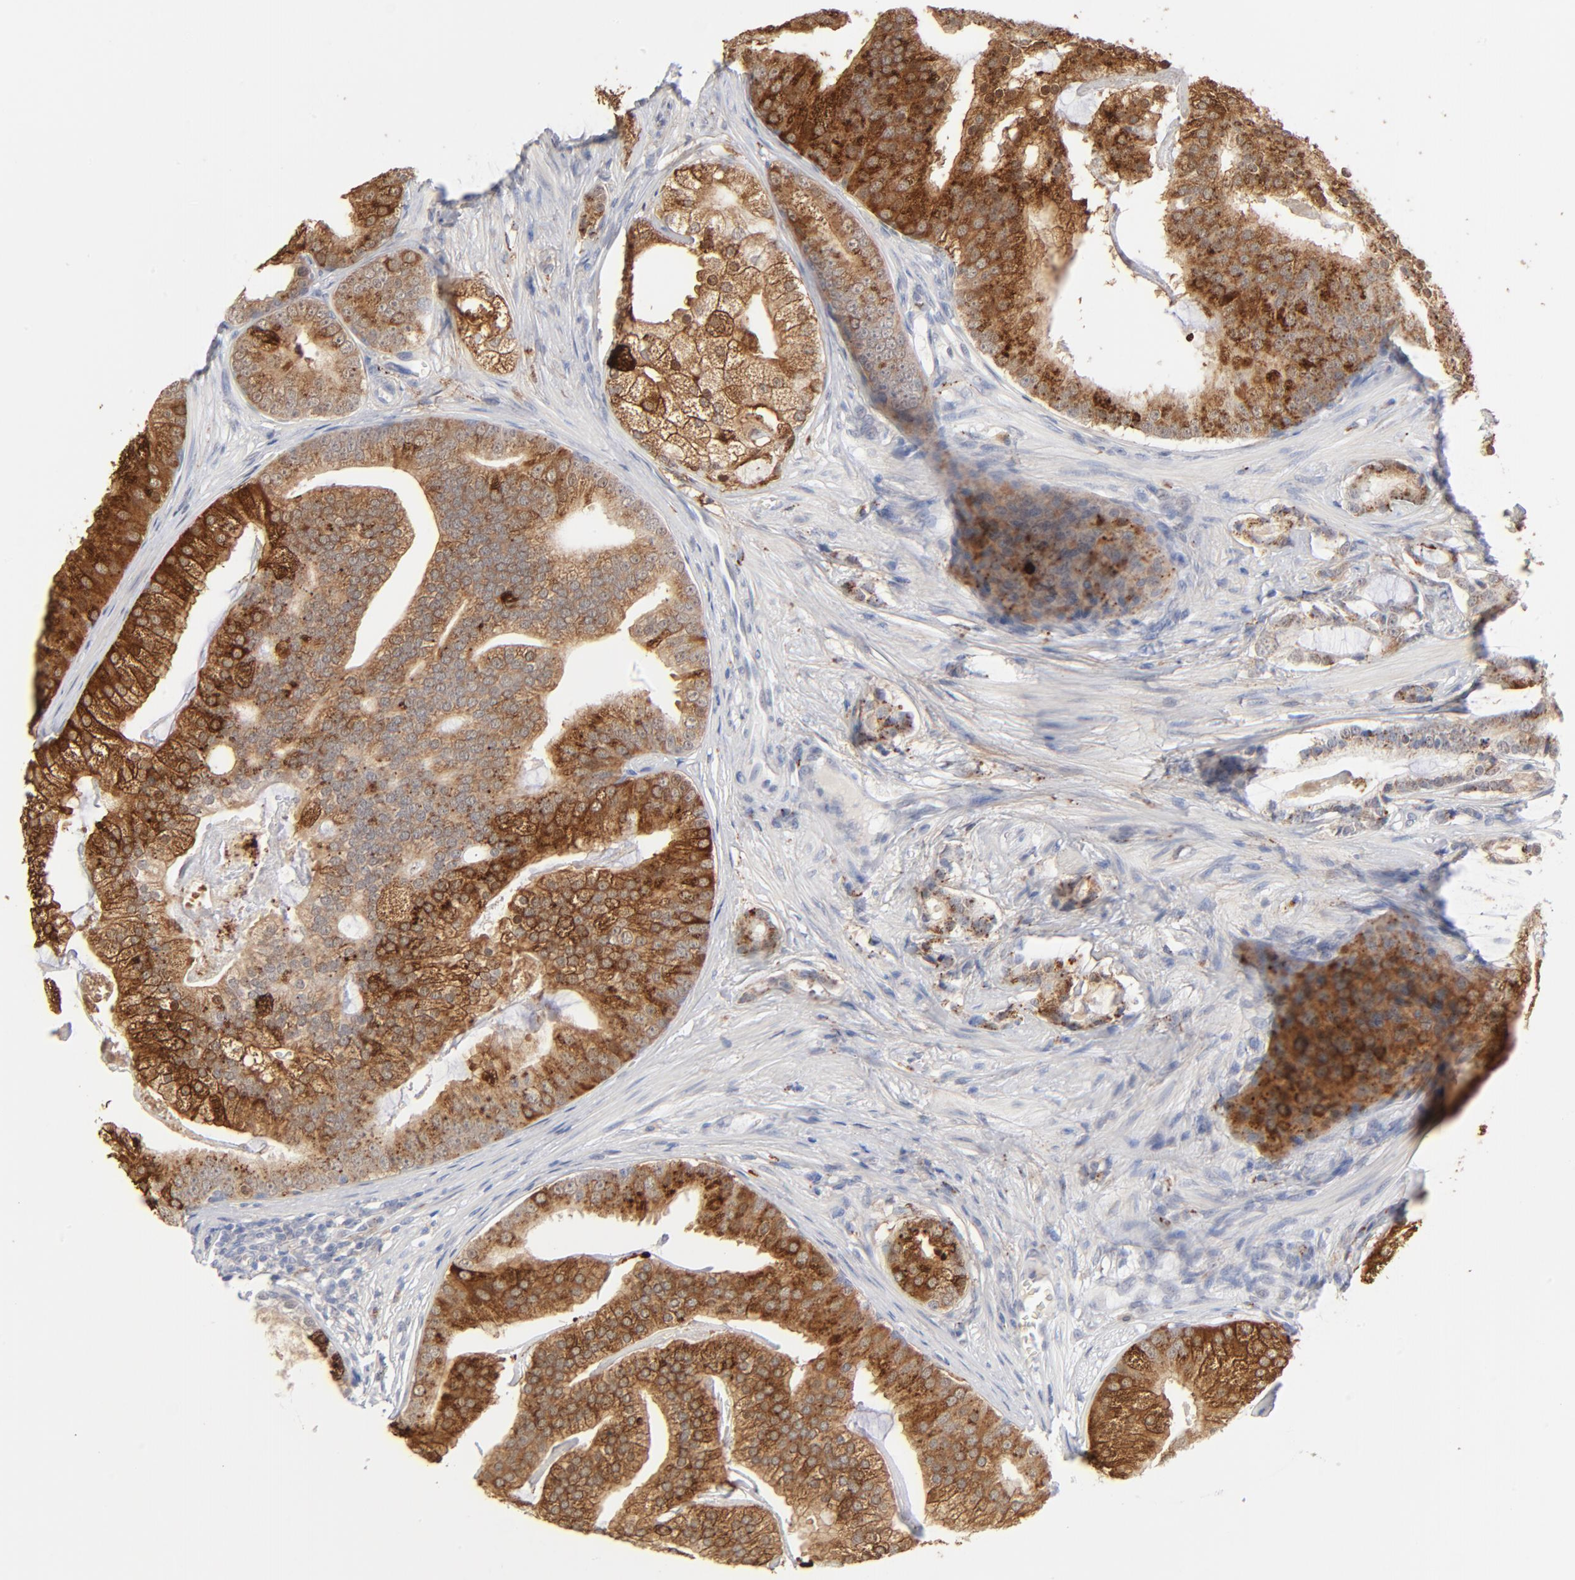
{"staining": {"intensity": "strong", "quantity": ">75%", "location": "cytoplasmic/membranous"}, "tissue": "prostate cancer", "cell_type": "Tumor cells", "image_type": "cancer", "snomed": [{"axis": "morphology", "description": "Adenocarcinoma, Low grade"}, {"axis": "topography", "description": "Prostate"}], "caption": "Prostate cancer (adenocarcinoma (low-grade)) was stained to show a protein in brown. There is high levels of strong cytoplasmic/membranous positivity in approximately >75% of tumor cells. The staining was performed using DAB (3,3'-diaminobenzidine), with brown indicating positive protein expression. Nuclei are stained blue with hematoxylin.", "gene": "LTBP2", "patient": {"sex": "male", "age": 58}}